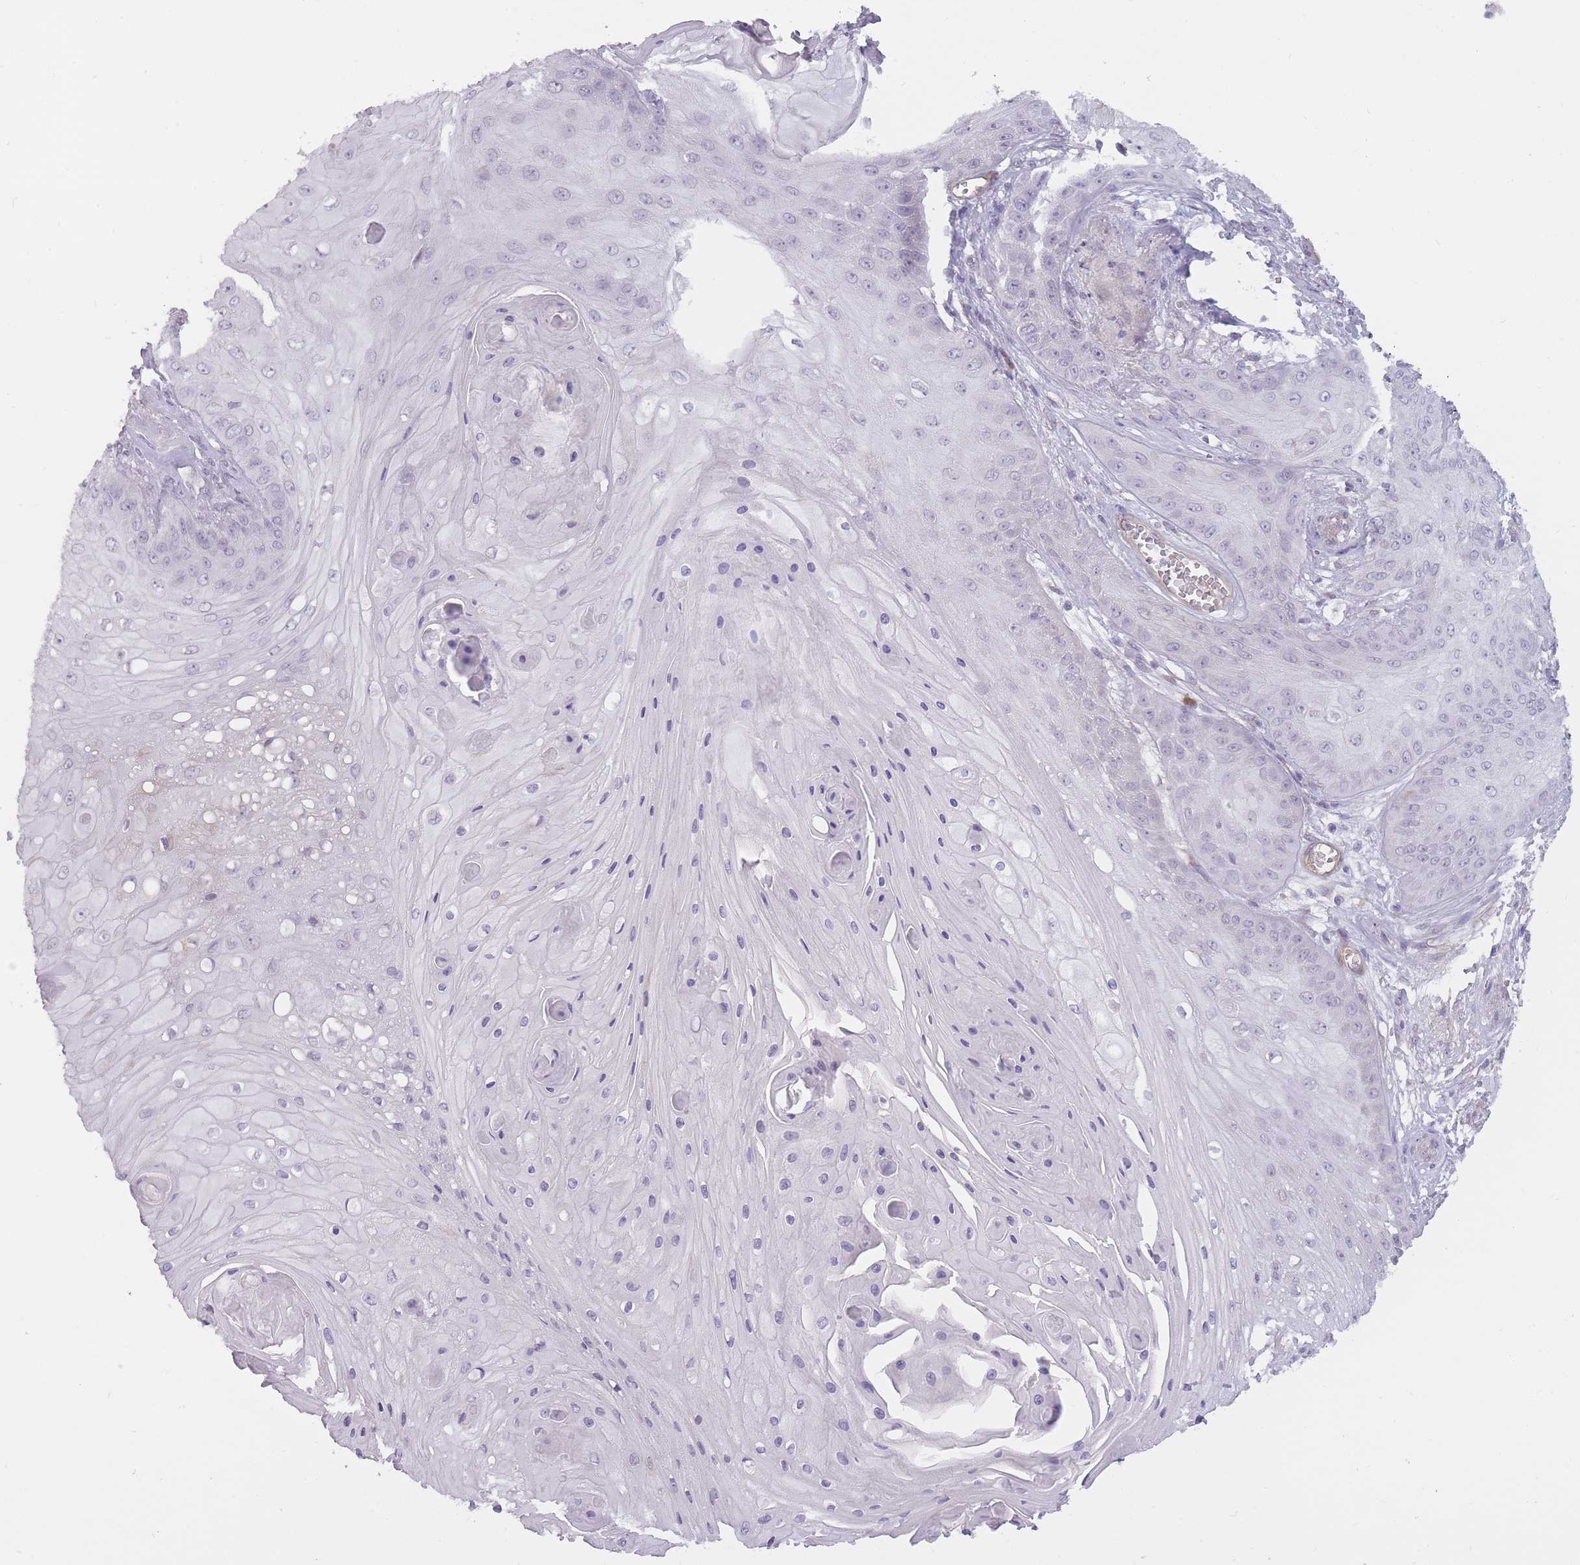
{"staining": {"intensity": "negative", "quantity": "none", "location": "none"}, "tissue": "skin cancer", "cell_type": "Tumor cells", "image_type": "cancer", "snomed": [{"axis": "morphology", "description": "Squamous cell carcinoma, NOS"}, {"axis": "topography", "description": "Skin"}], "caption": "Skin squamous cell carcinoma stained for a protein using immunohistochemistry shows no staining tumor cells.", "gene": "PGRMC2", "patient": {"sex": "male", "age": 70}}